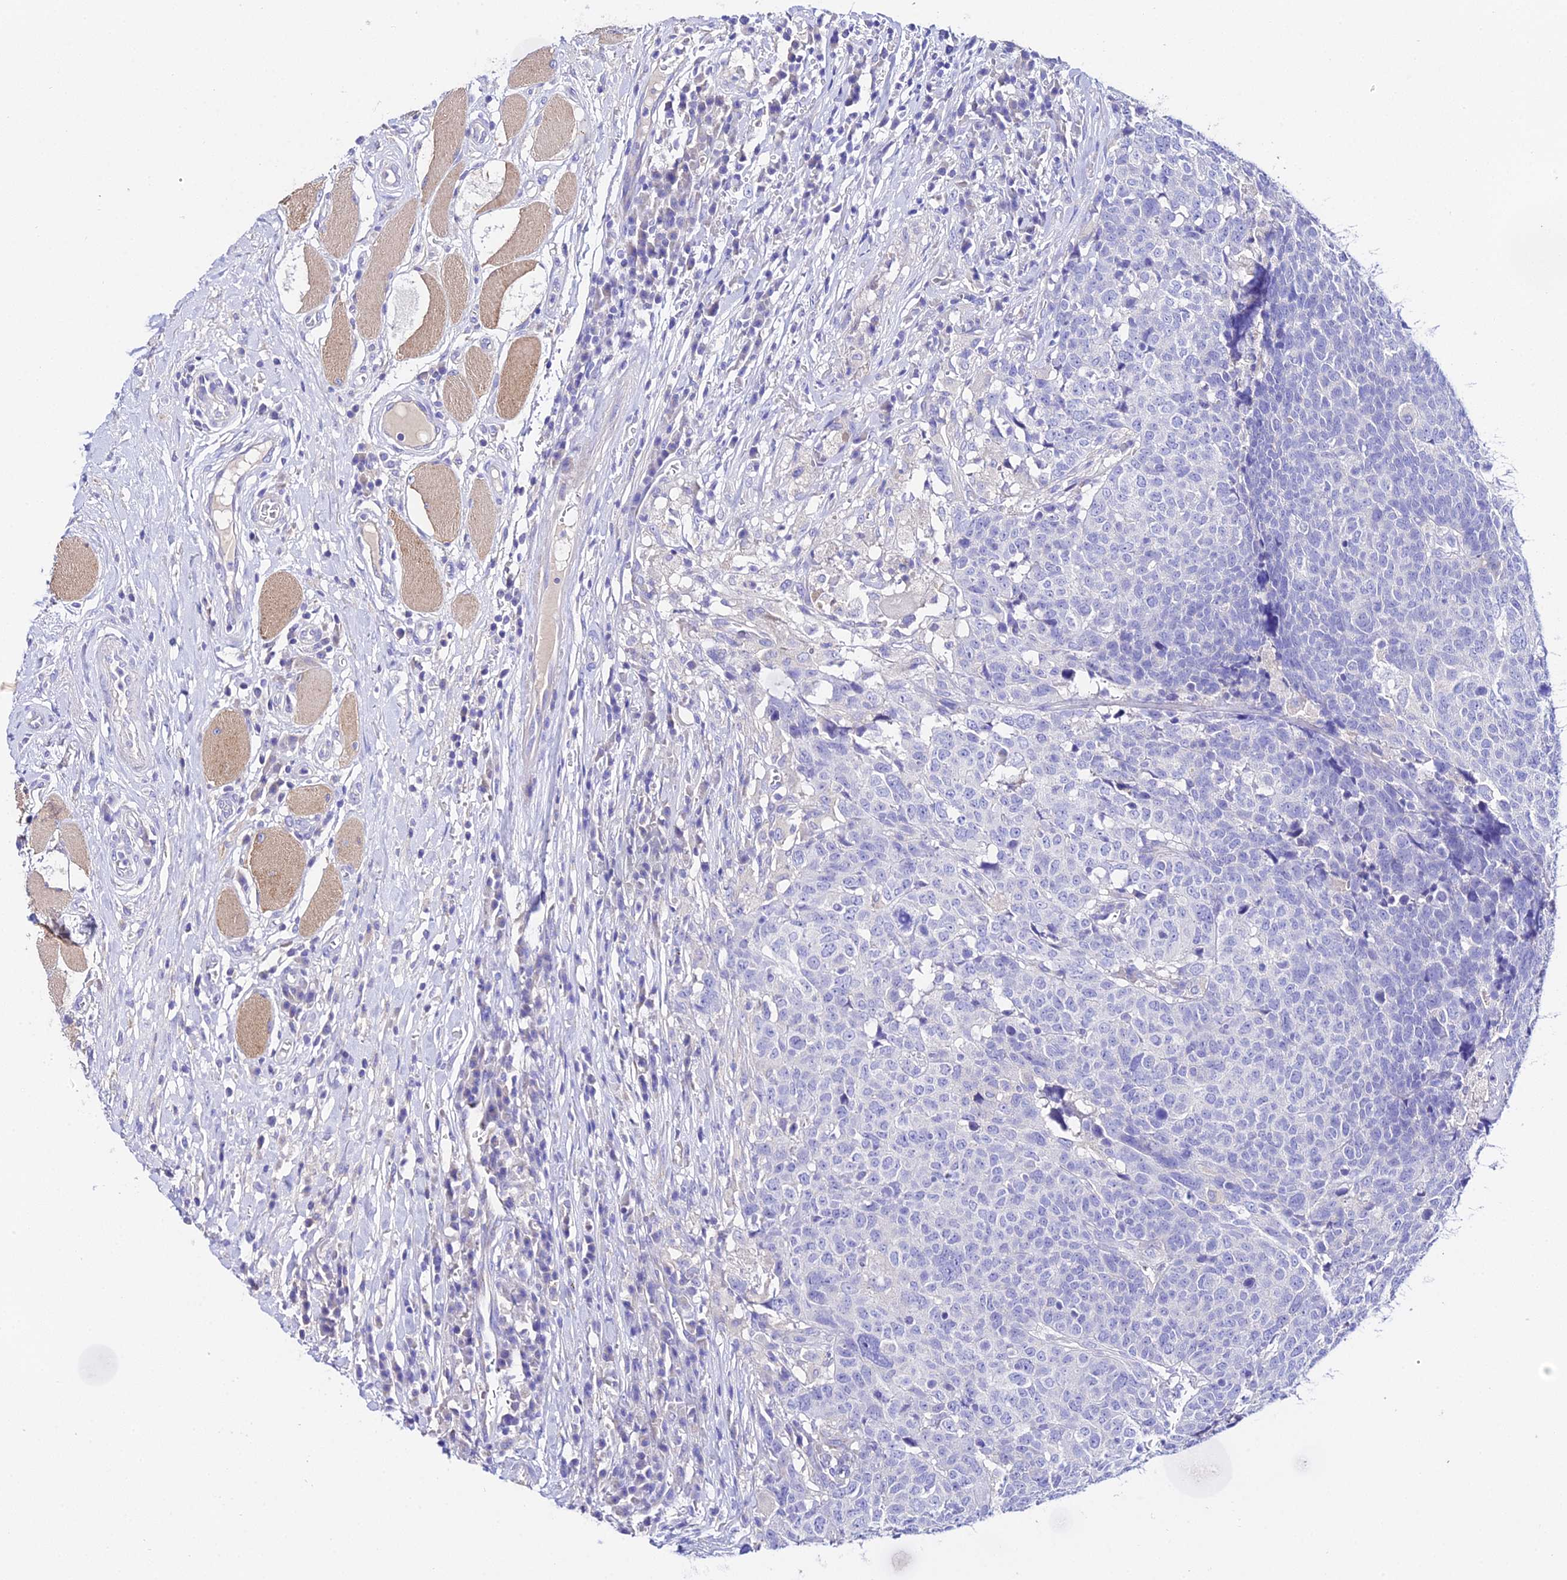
{"staining": {"intensity": "negative", "quantity": "none", "location": "none"}, "tissue": "head and neck cancer", "cell_type": "Tumor cells", "image_type": "cancer", "snomed": [{"axis": "morphology", "description": "Squamous cell carcinoma, NOS"}, {"axis": "topography", "description": "Head-Neck"}], "caption": "A micrograph of head and neck cancer stained for a protein demonstrates no brown staining in tumor cells.", "gene": "TMEM117", "patient": {"sex": "male", "age": 66}}